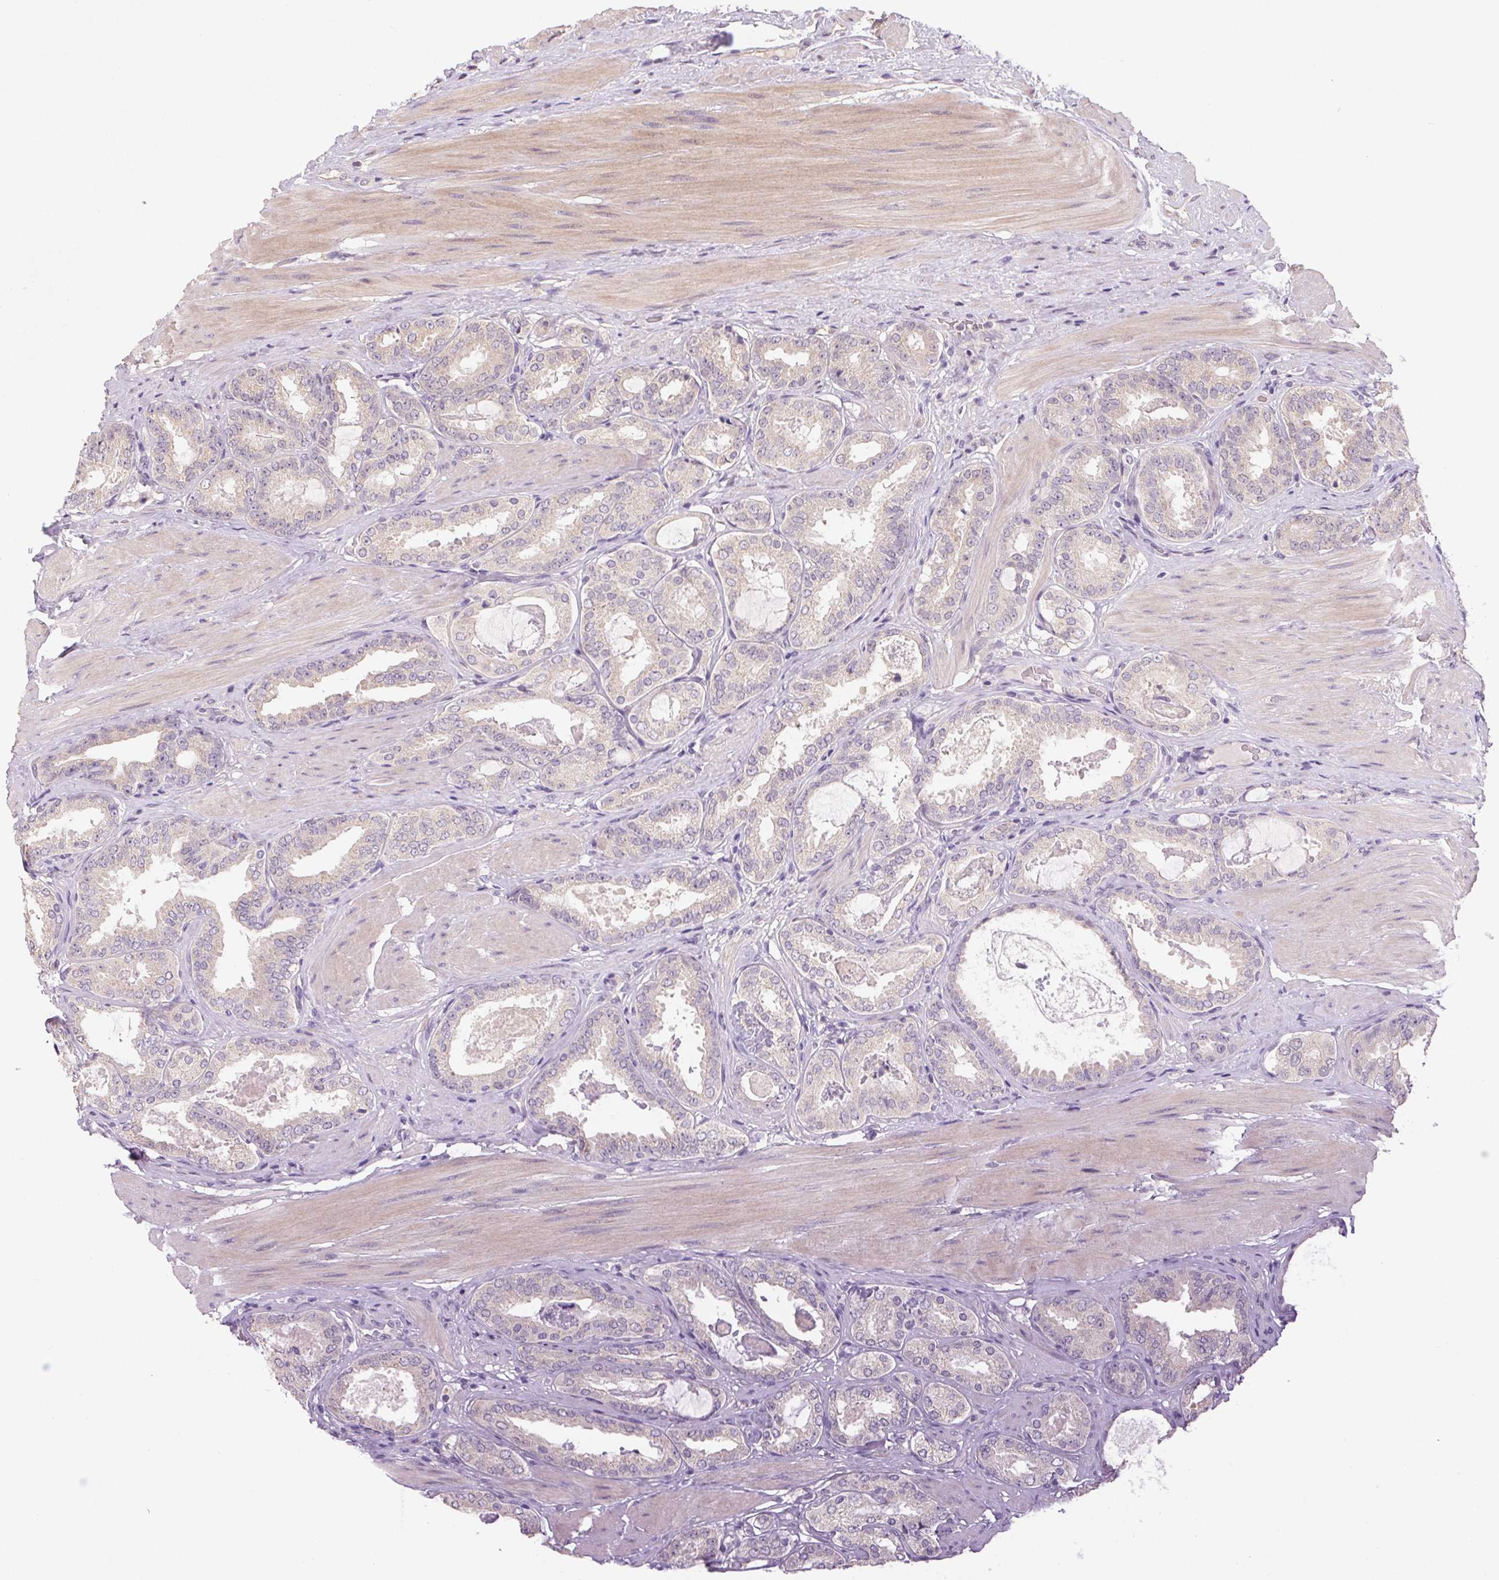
{"staining": {"intensity": "weak", "quantity": "25%-75%", "location": "cytoplasmic/membranous"}, "tissue": "prostate cancer", "cell_type": "Tumor cells", "image_type": "cancer", "snomed": [{"axis": "morphology", "description": "Adenocarcinoma, High grade"}, {"axis": "topography", "description": "Prostate"}], "caption": "The image shows a brown stain indicating the presence of a protein in the cytoplasmic/membranous of tumor cells in prostate high-grade adenocarcinoma.", "gene": "ALDH8A1", "patient": {"sex": "male", "age": 63}}